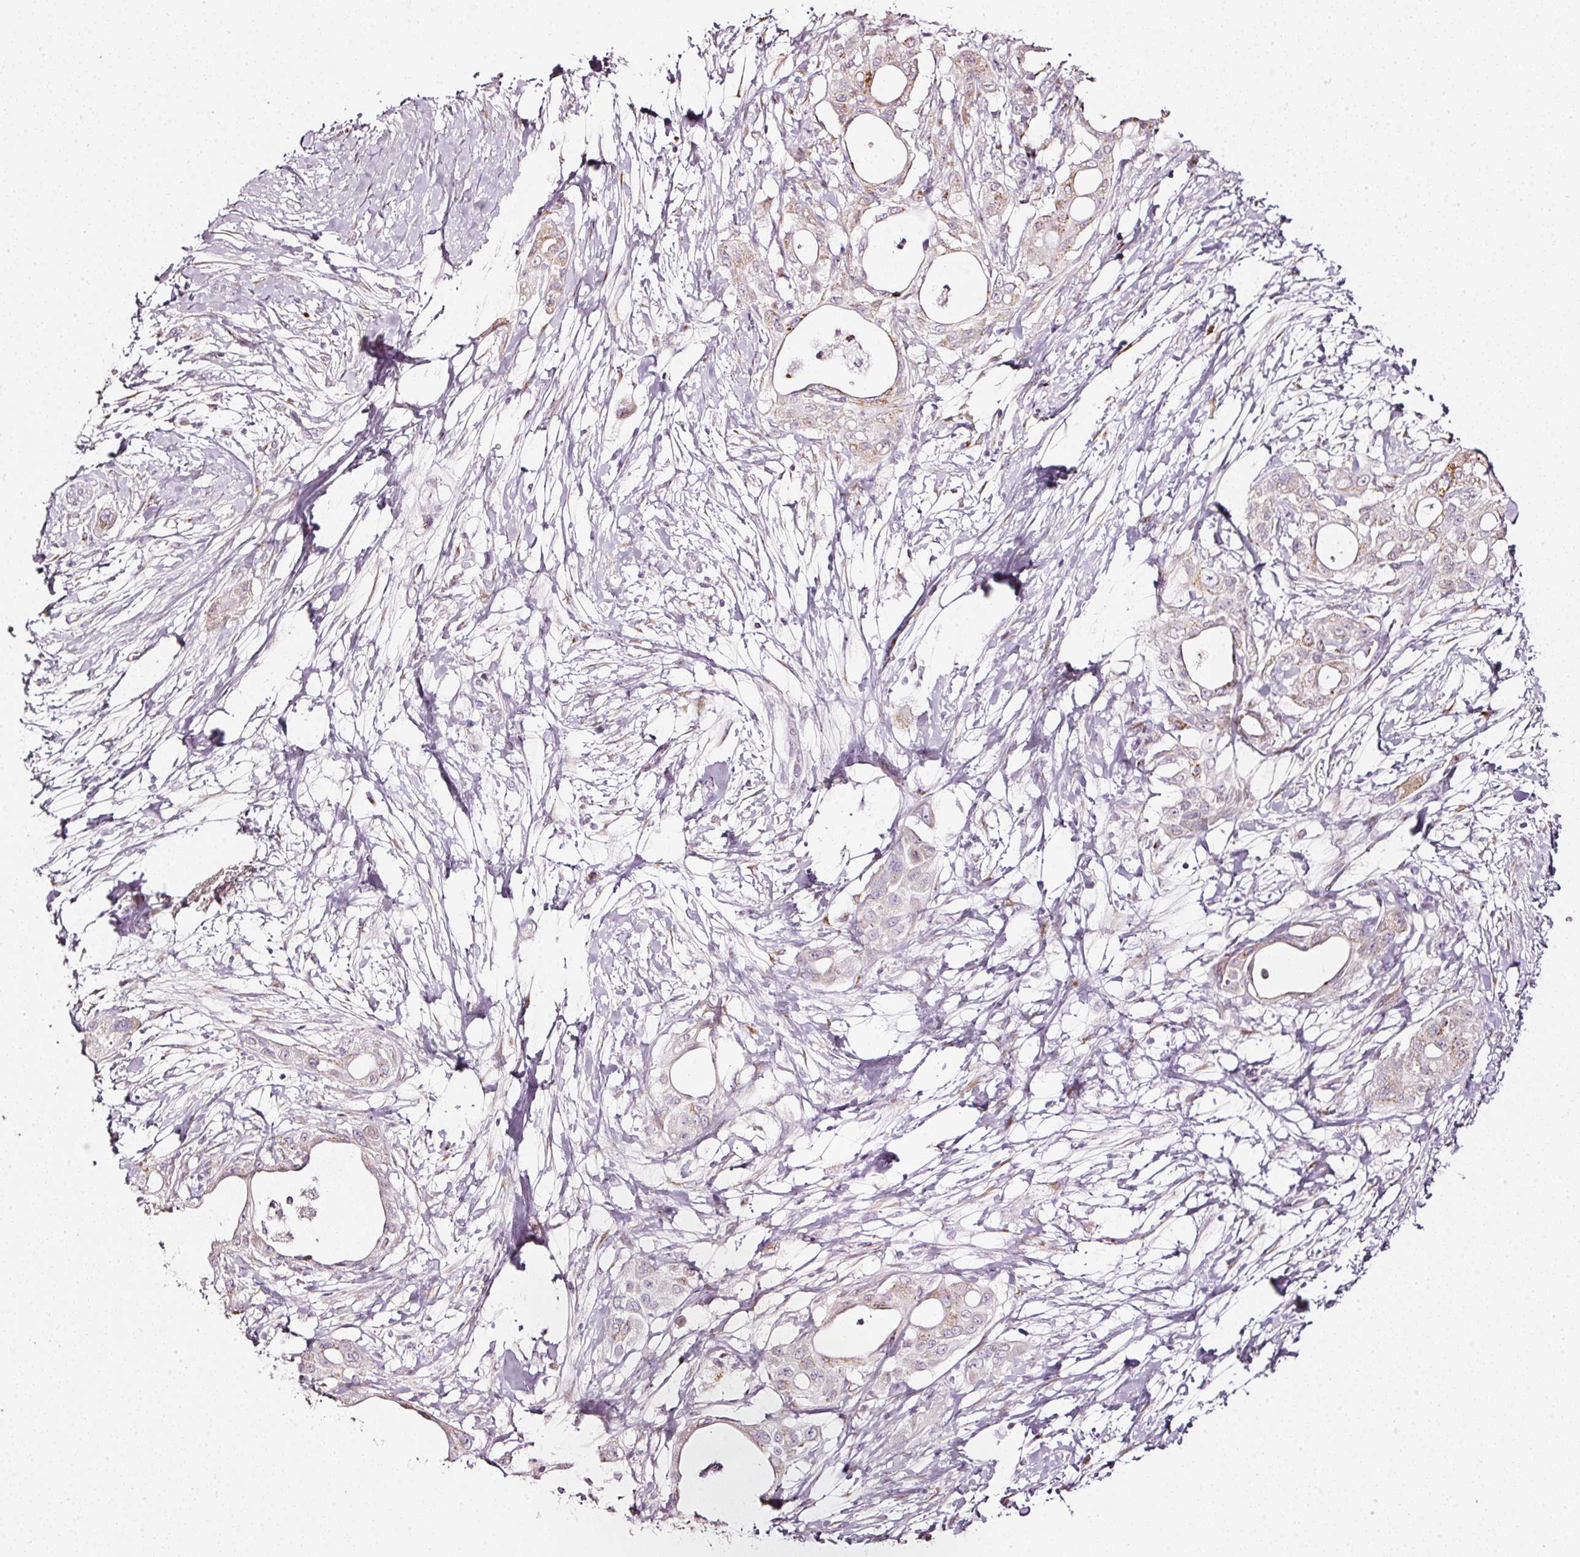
{"staining": {"intensity": "weak", "quantity": "25%-75%", "location": "cytoplasmic/membranous"}, "tissue": "pancreatic cancer", "cell_type": "Tumor cells", "image_type": "cancer", "snomed": [{"axis": "morphology", "description": "Adenocarcinoma, NOS"}, {"axis": "topography", "description": "Pancreas"}], "caption": "Immunohistochemical staining of adenocarcinoma (pancreatic) exhibits weak cytoplasmic/membranous protein staining in about 25%-75% of tumor cells.", "gene": "SDF4", "patient": {"sex": "male", "age": 68}}